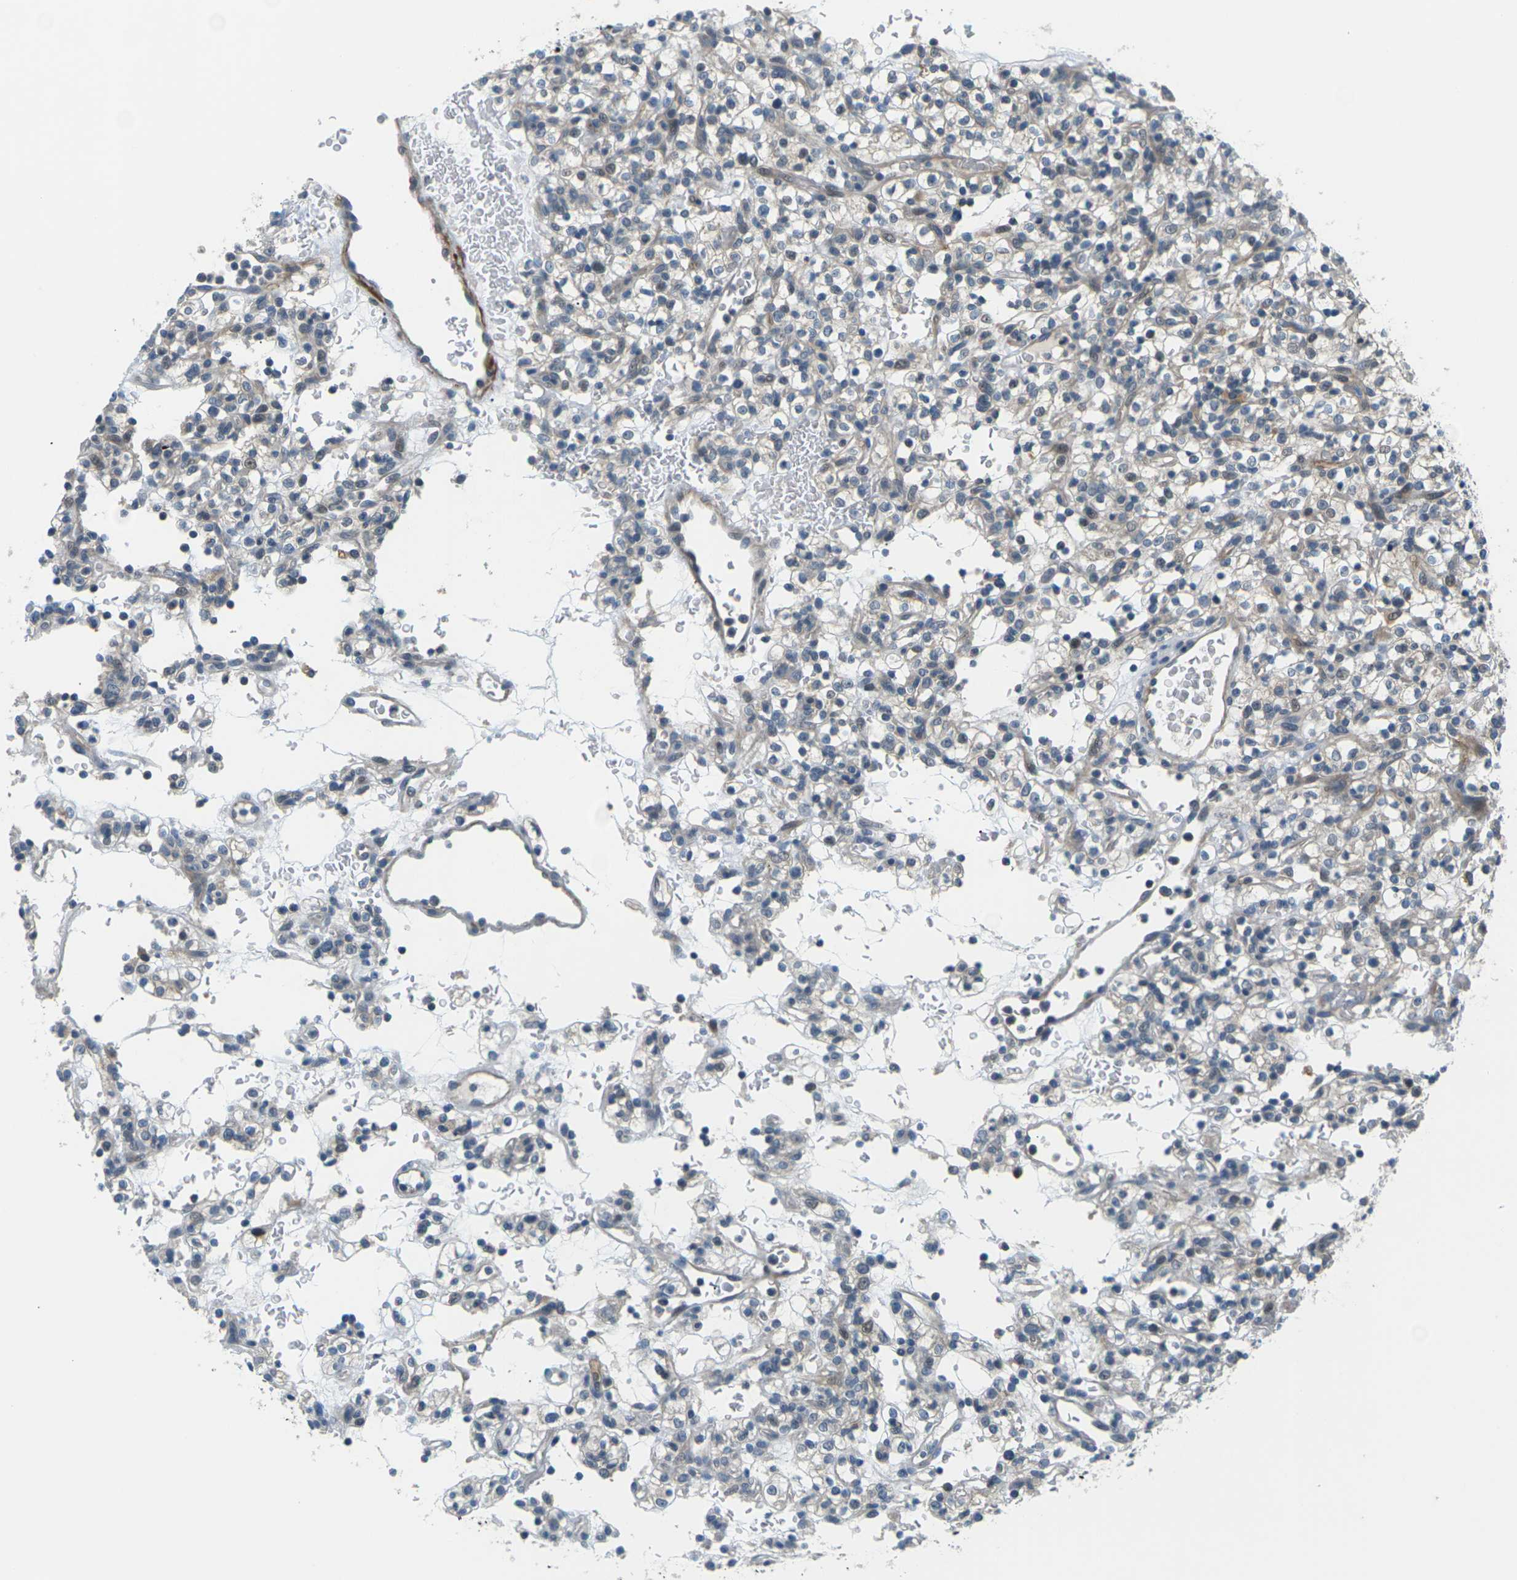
{"staining": {"intensity": "negative", "quantity": "none", "location": "none"}, "tissue": "renal cancer", "cell_type": "Tumor cells", "image_type": "cancer", "snomed": [{"axis": "morphology", "description": "Normal tissue, NOS"}, {"axis": "morphology", "description": "Adenocarcinoma, NOS"}, {"axis": "topography", "description": "Kidney"}], "caption": "A histopathology image of human renal adenocarcinoma is negative for staining in tumor cells.", "gene": "SLC13A3", "patient": {"sex": "female", "age": 72}}